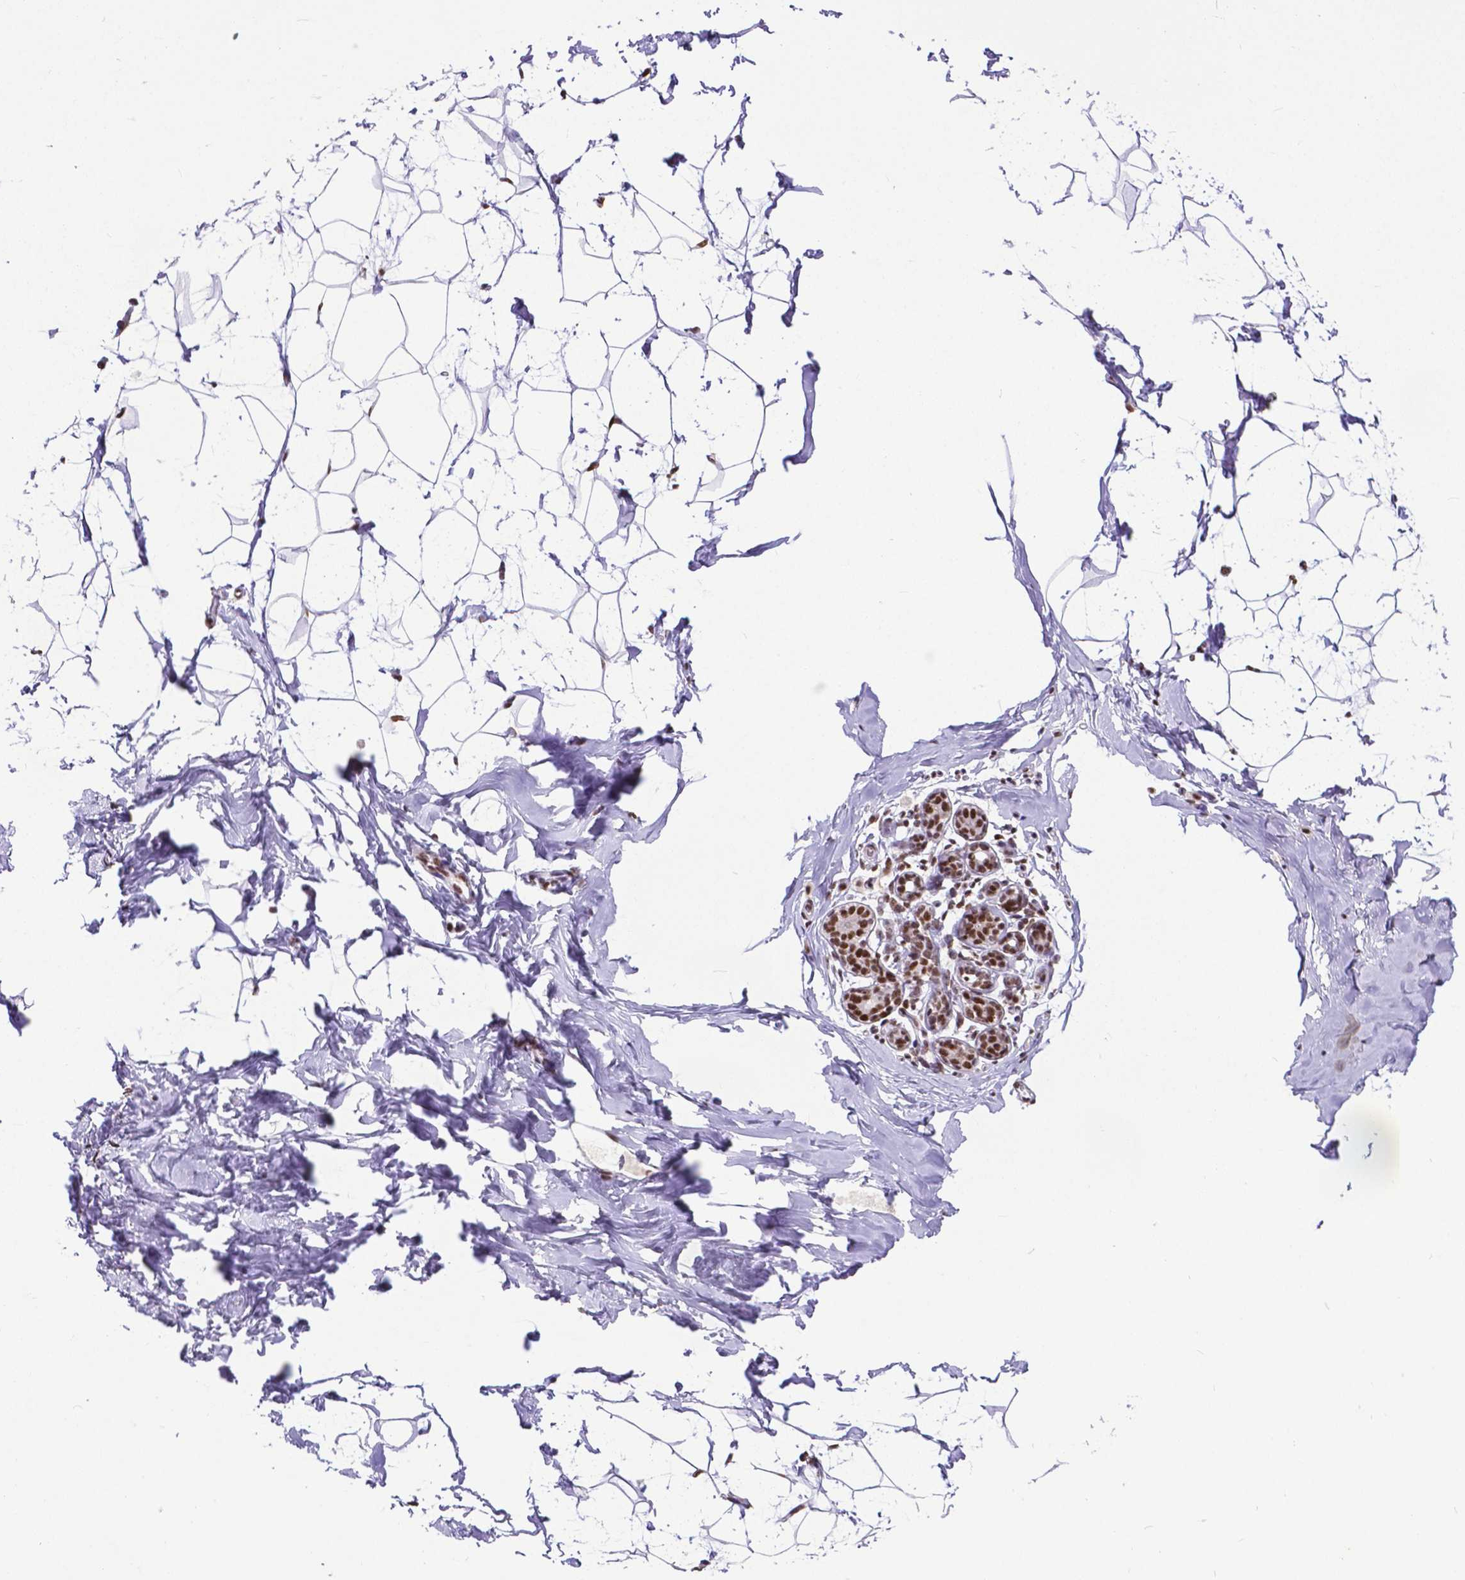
{"staining": {"intensity": "moderate", "quantity": ">75%", "location": "nuclear"}, "tissue": "breast", "cell_type": "Adipocytes", "image_type": "normal", "snomed": [{"axis": "morphology", "description": "Normal tissue, NOS"}, {"axis": "topography", "description": "Breast"}], "caption": "IHC photomicrograph of benign breast stained for a protein (brown), which displays medium levels of moderate nuclear expression in approximately >75% of adipocytes.", "gene": "ATRX", "patient": {"sex": "female", "age": 32}}